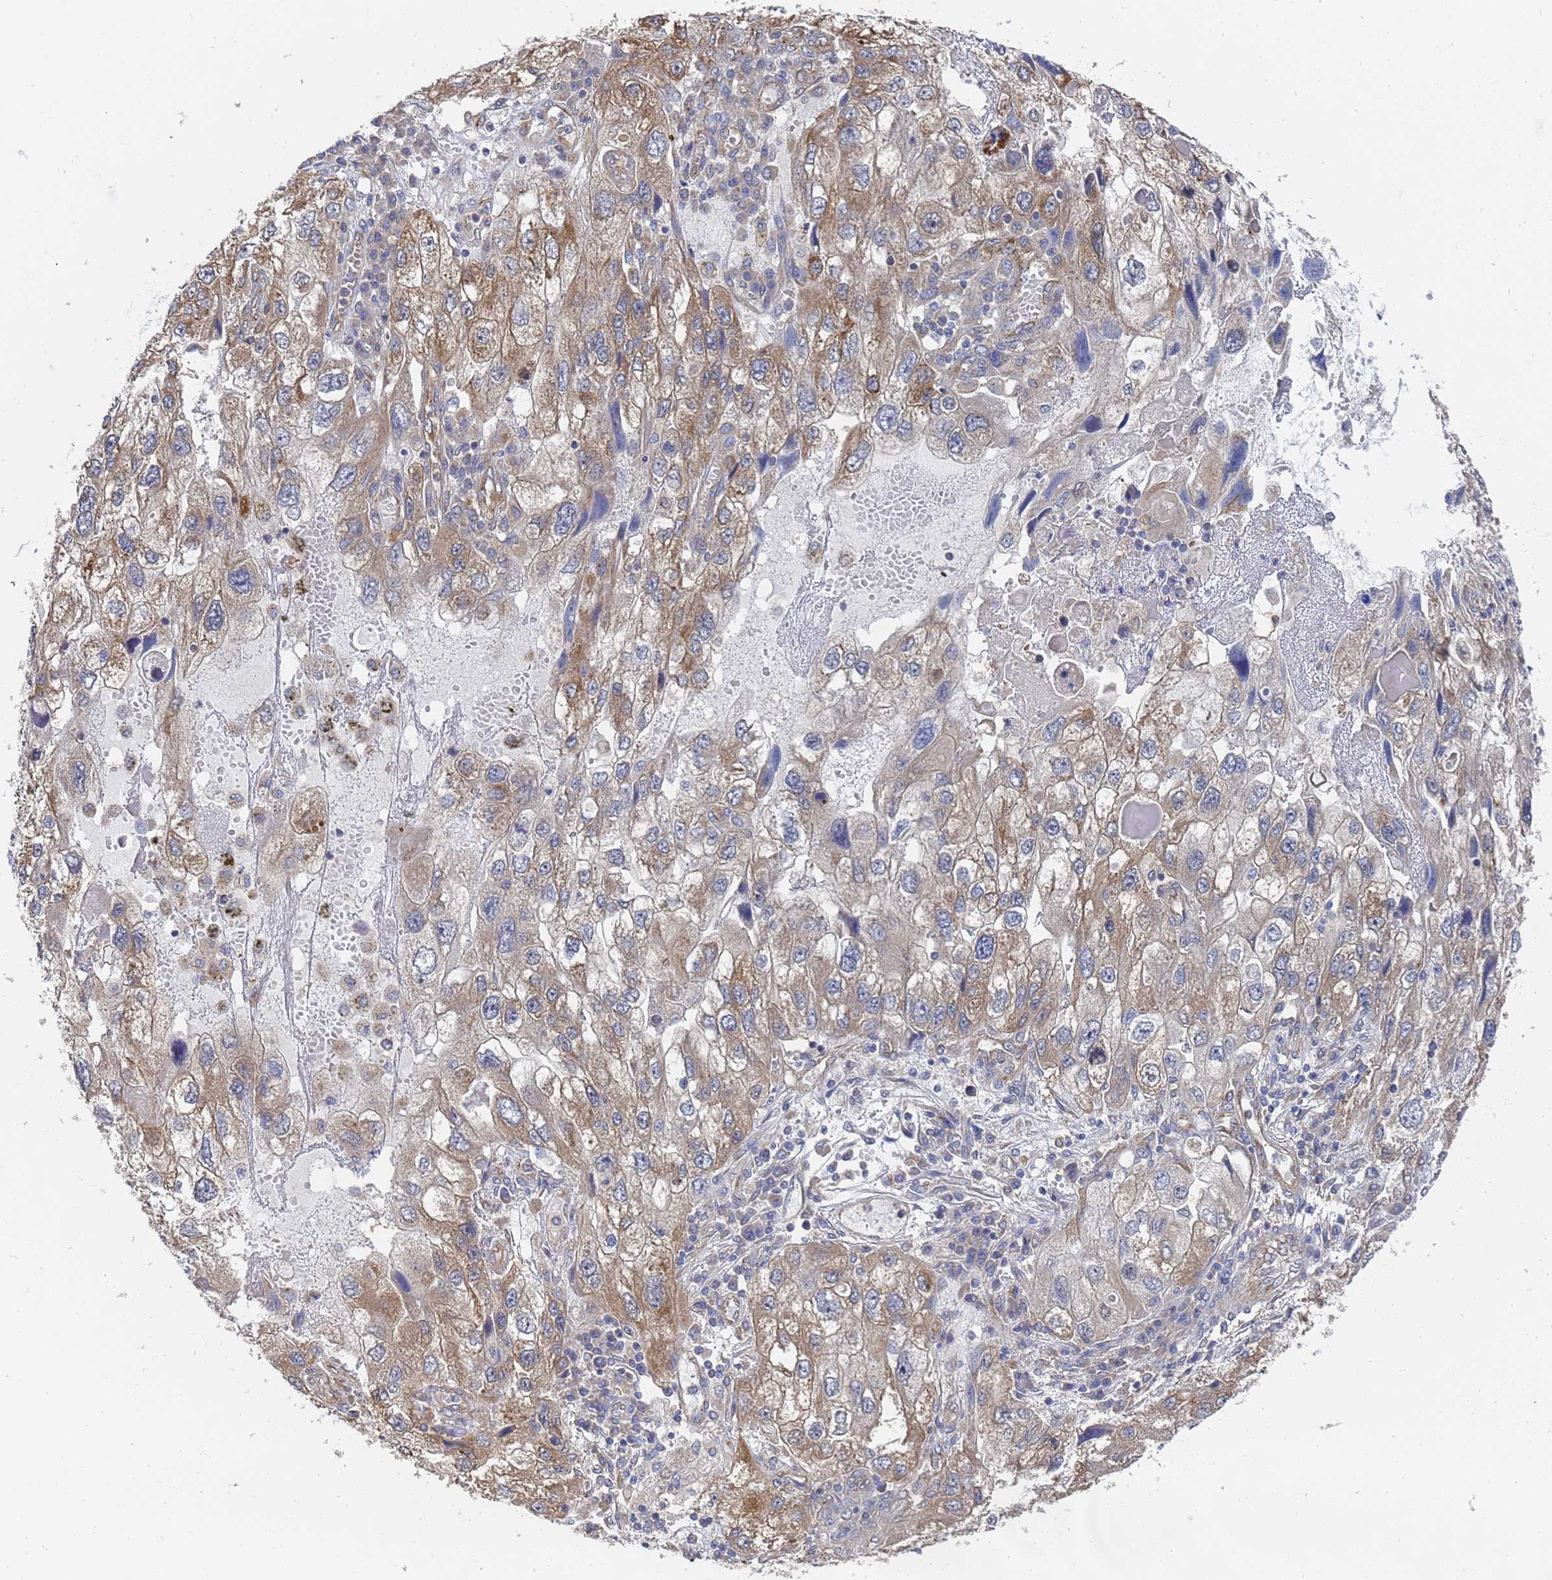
{"staining": {"intensity": "moderate", "quantity": ">75%", "location": "cytoplasmic/membranous"}, "tissue": "endometrial cancer", "cell_type": "Tumor cells", "image_type": "cancer", "snomed": [{"axis": "morphology", "description": "Adenocarcinoma, NOS"}, {"axis": "topography", "description": "Endometrium"}], "caption": "Adenocarcinoma (endometrial) was stained to show a protein in brown. There is medium levels of moderate cytoplasmic/membranous positivity in approximately >75% of tumor cells.", "gene": "ALS2CL", "patient": {"sex": "female", "age": 49}}